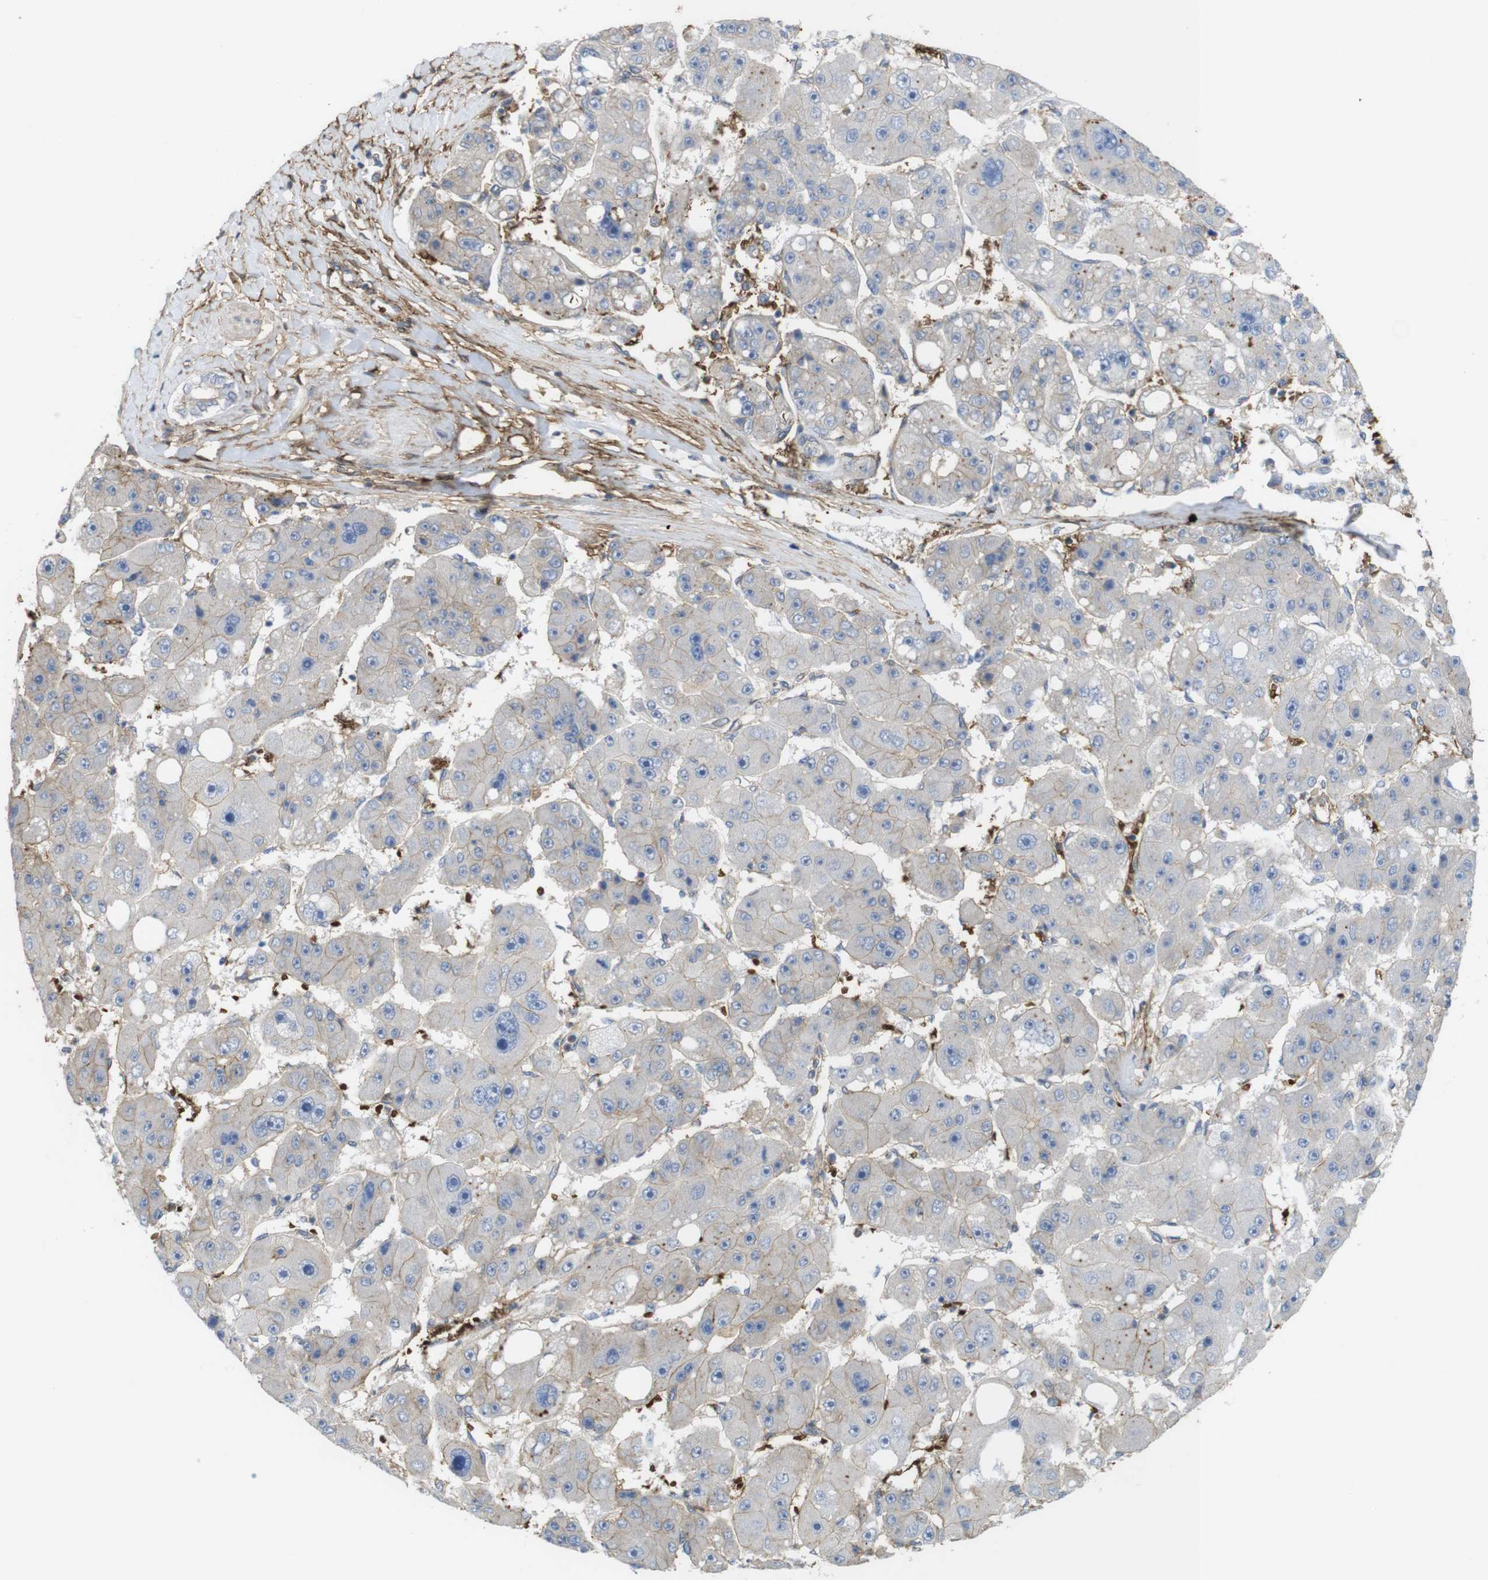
{"staining": {"intensity": "negative", "quantity": "none", "location": "none"}, "tissue": "liver cancer", "cell_type": "Tumor cells", "image_type": "cancer", "snomed": [{"axis": "morphology", "description": "Carcinoma, Hepatocellular, NOS"}, {"axis": "topography", "description": "Liver"}], "caption": "Liver cancer (hepatocellular carcinoma) was stained to show a protein in brown. There is no significant positivity in tumor cells. (Immunohistochemistry (ihc), brightfield microscopy, high magnification).", "gene": "CYBRD1", "patient": {"sex": "female", "age": 61}}